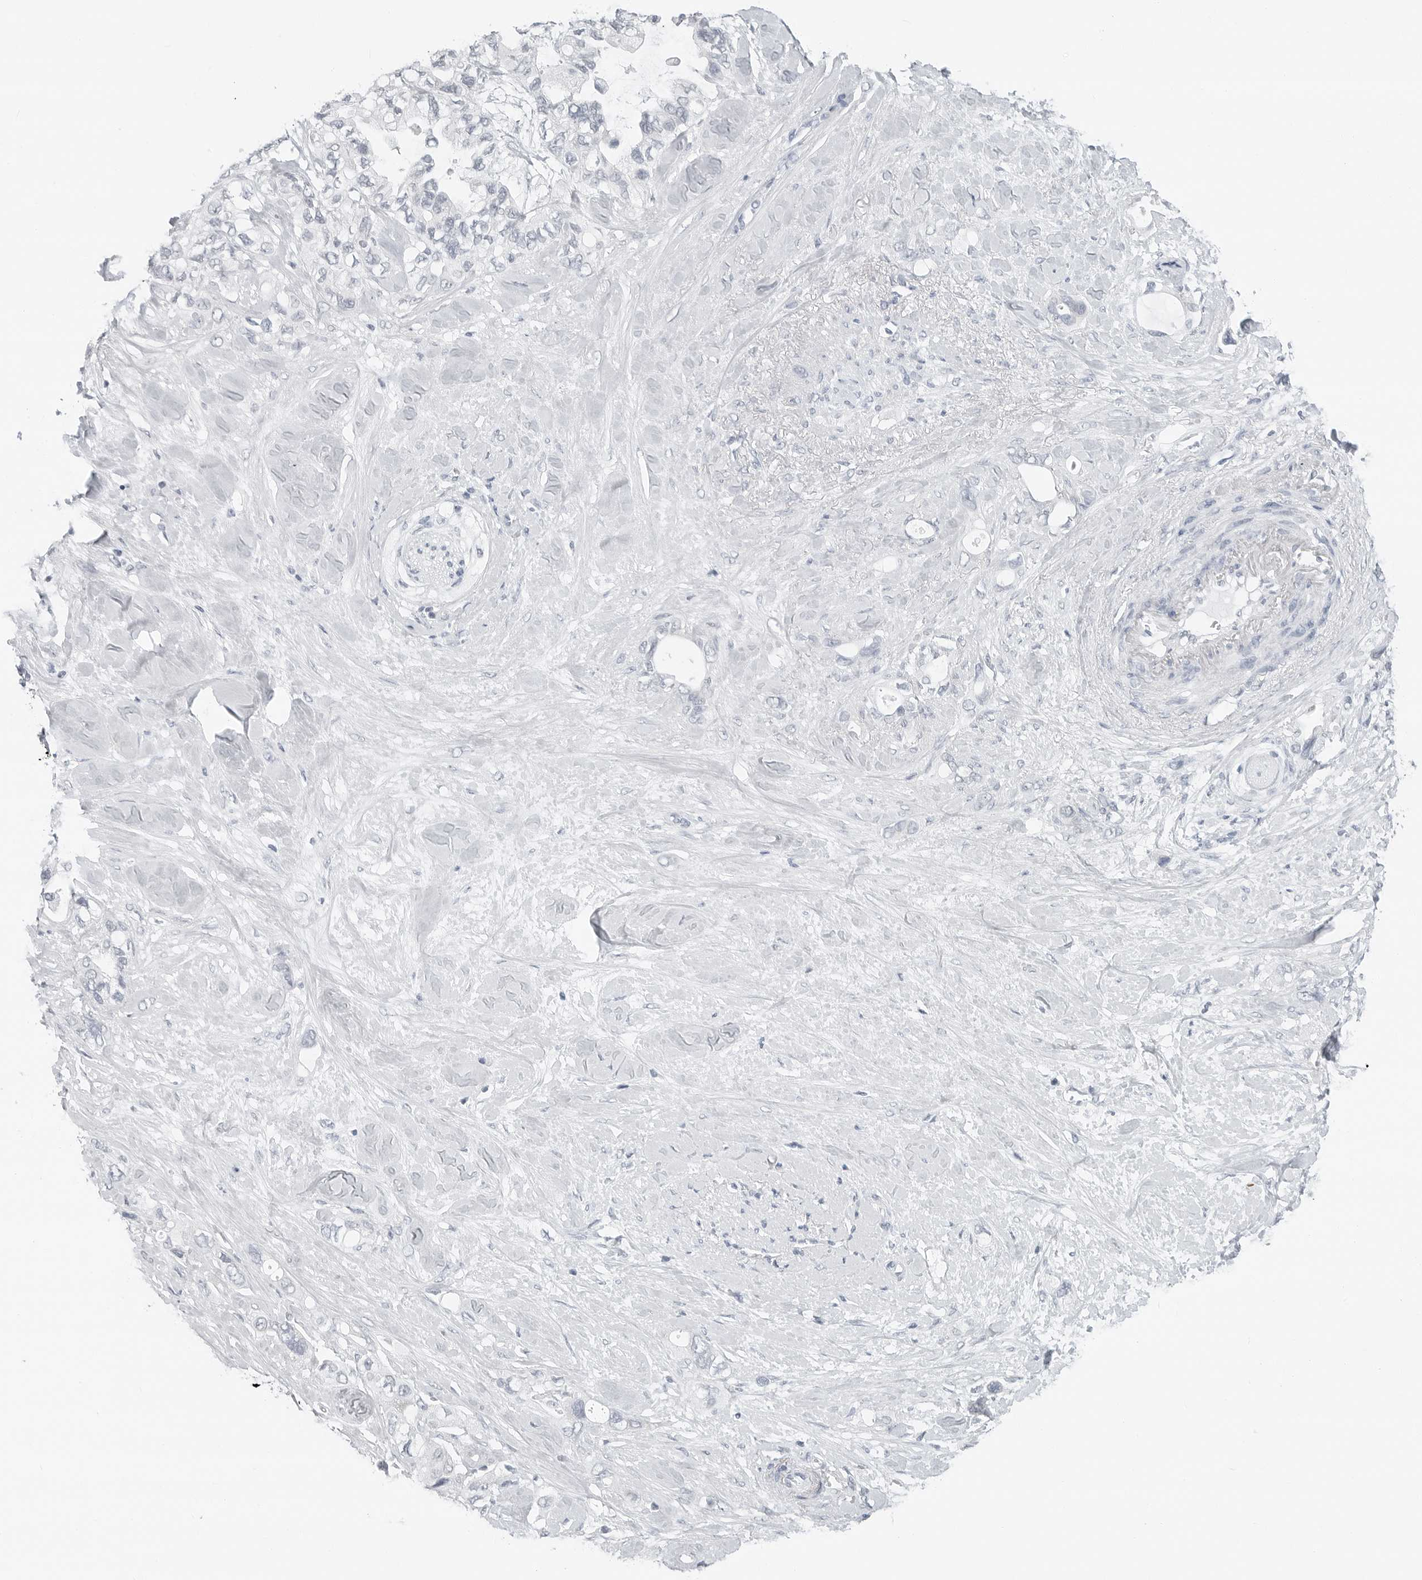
{"staining": {"intensity": "negative", "quantity": "none", "location": "none"}, "tissue": "pancreatic cancer", "cell_type": "Tumor cells", "image_type": "cancer", "snomed": [{"axis": "morphology", "description": "Adenocarcinoma, NOS"}, {"axis": "topography", "description": "Pancreas"}], "caption": "IHC of pancreatic adenocarcinoma shows no expression in tumor cells.", "gene": "XIRP1", "patient": {"sex": "female", "age": 56}}